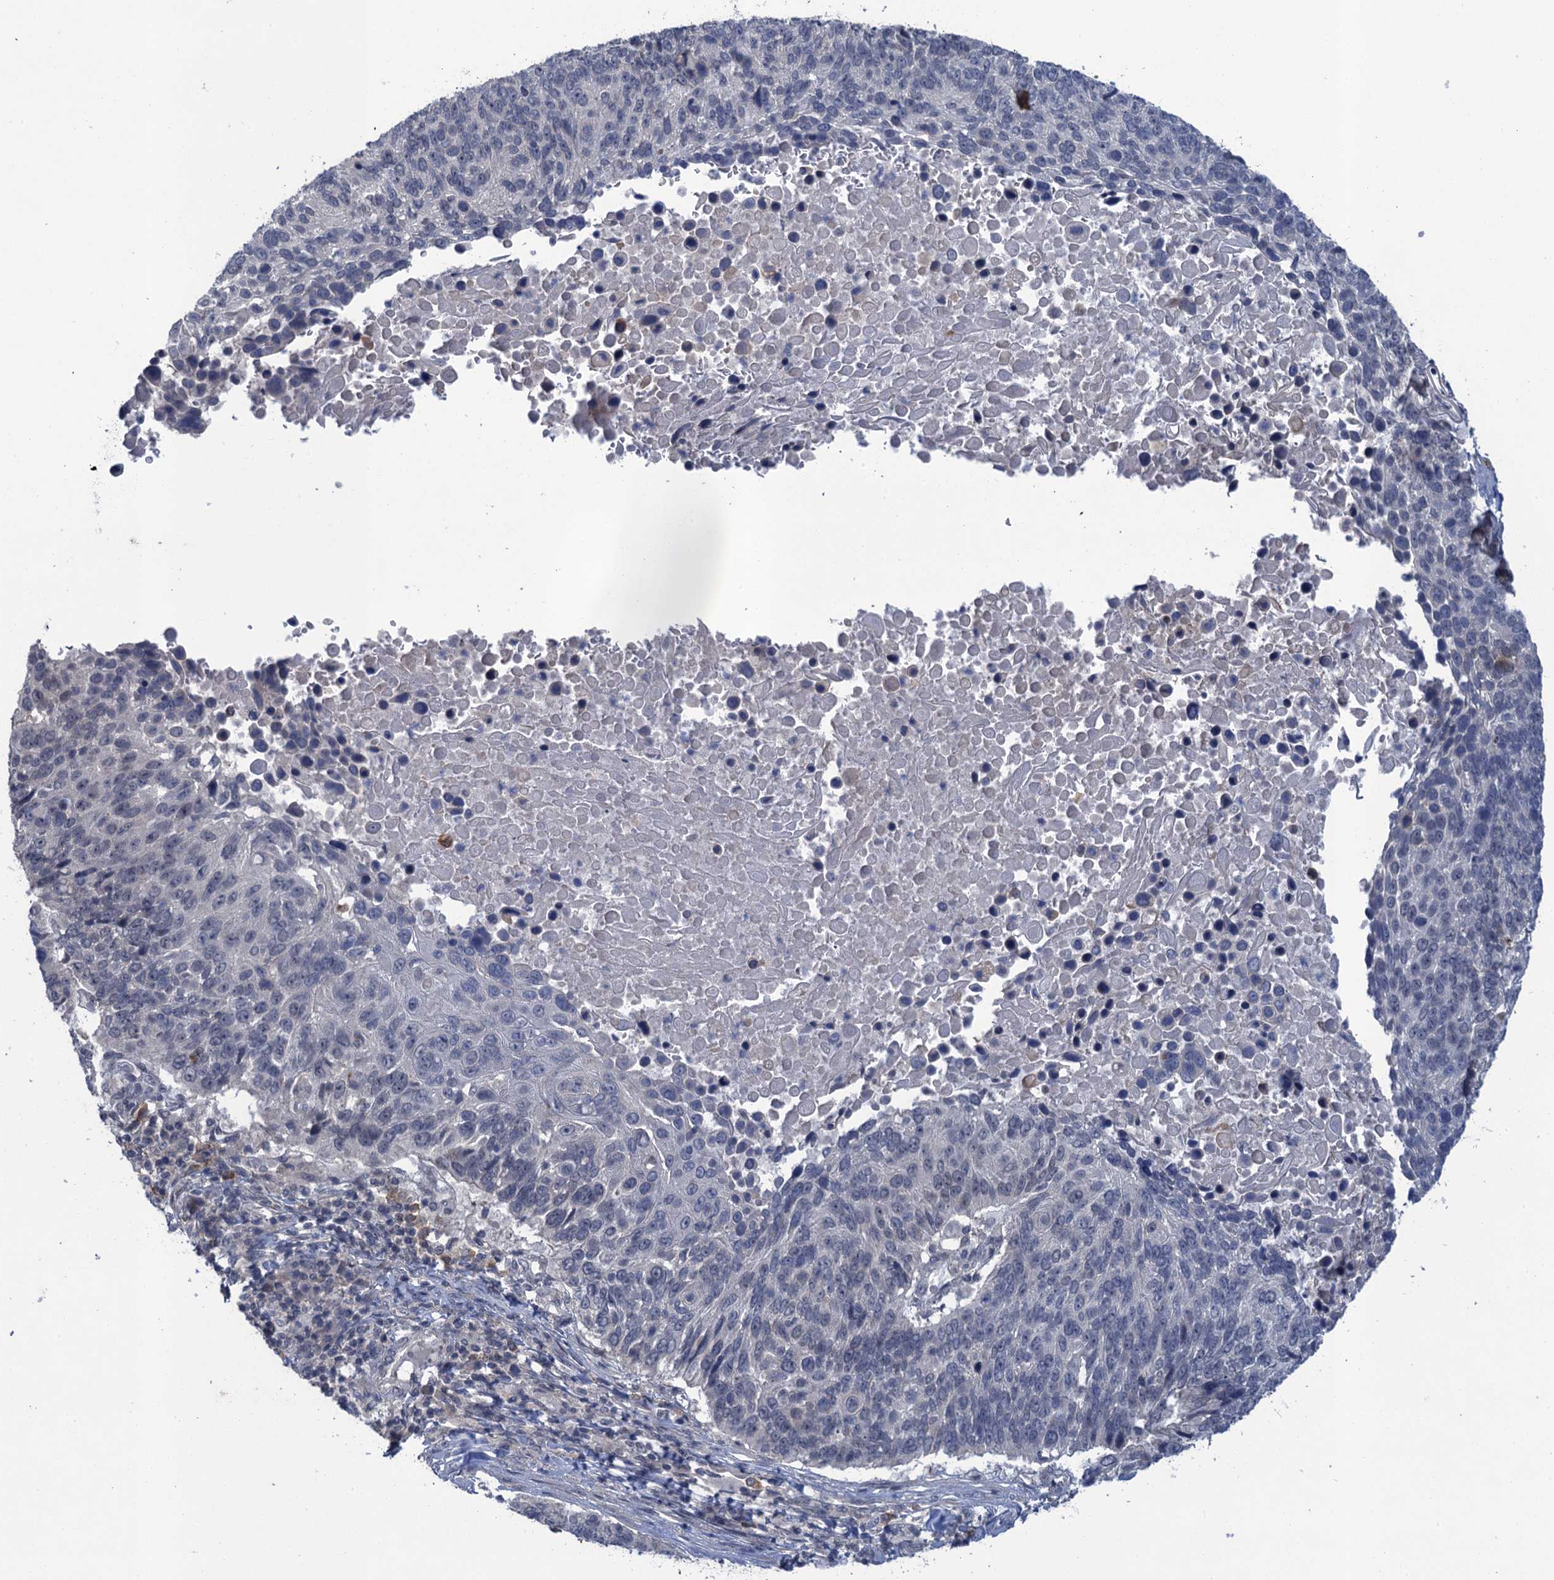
{"staining": {"intensity": "negative", "quantity": "none", "location": "none"}, "tissue": "lung cancer", "cell_type": "Tumor cells", "image_type": "cancer", "snomed": [{"axis": "morphology", "description": "Normal tissue, NOS"}, {"axis": "morphology", "description": "Squamous cell carcinoma, NOS"}, {"axis": "topography", "description": "Lymph node"}, {"axis": "topography", "description": "Lung"}], "caption": "DAB (3,3'-diaminobenzidine) immunohistochemical staining of human lung cancer (squamous cell carcinoma) demonstrates no significant staining in tumor cells. (DAB (3,3'-diaminobenzidine) IHC, high magnification).", "gene": "MRFAP1", "patient": {"sex": "male", "age": 66}}